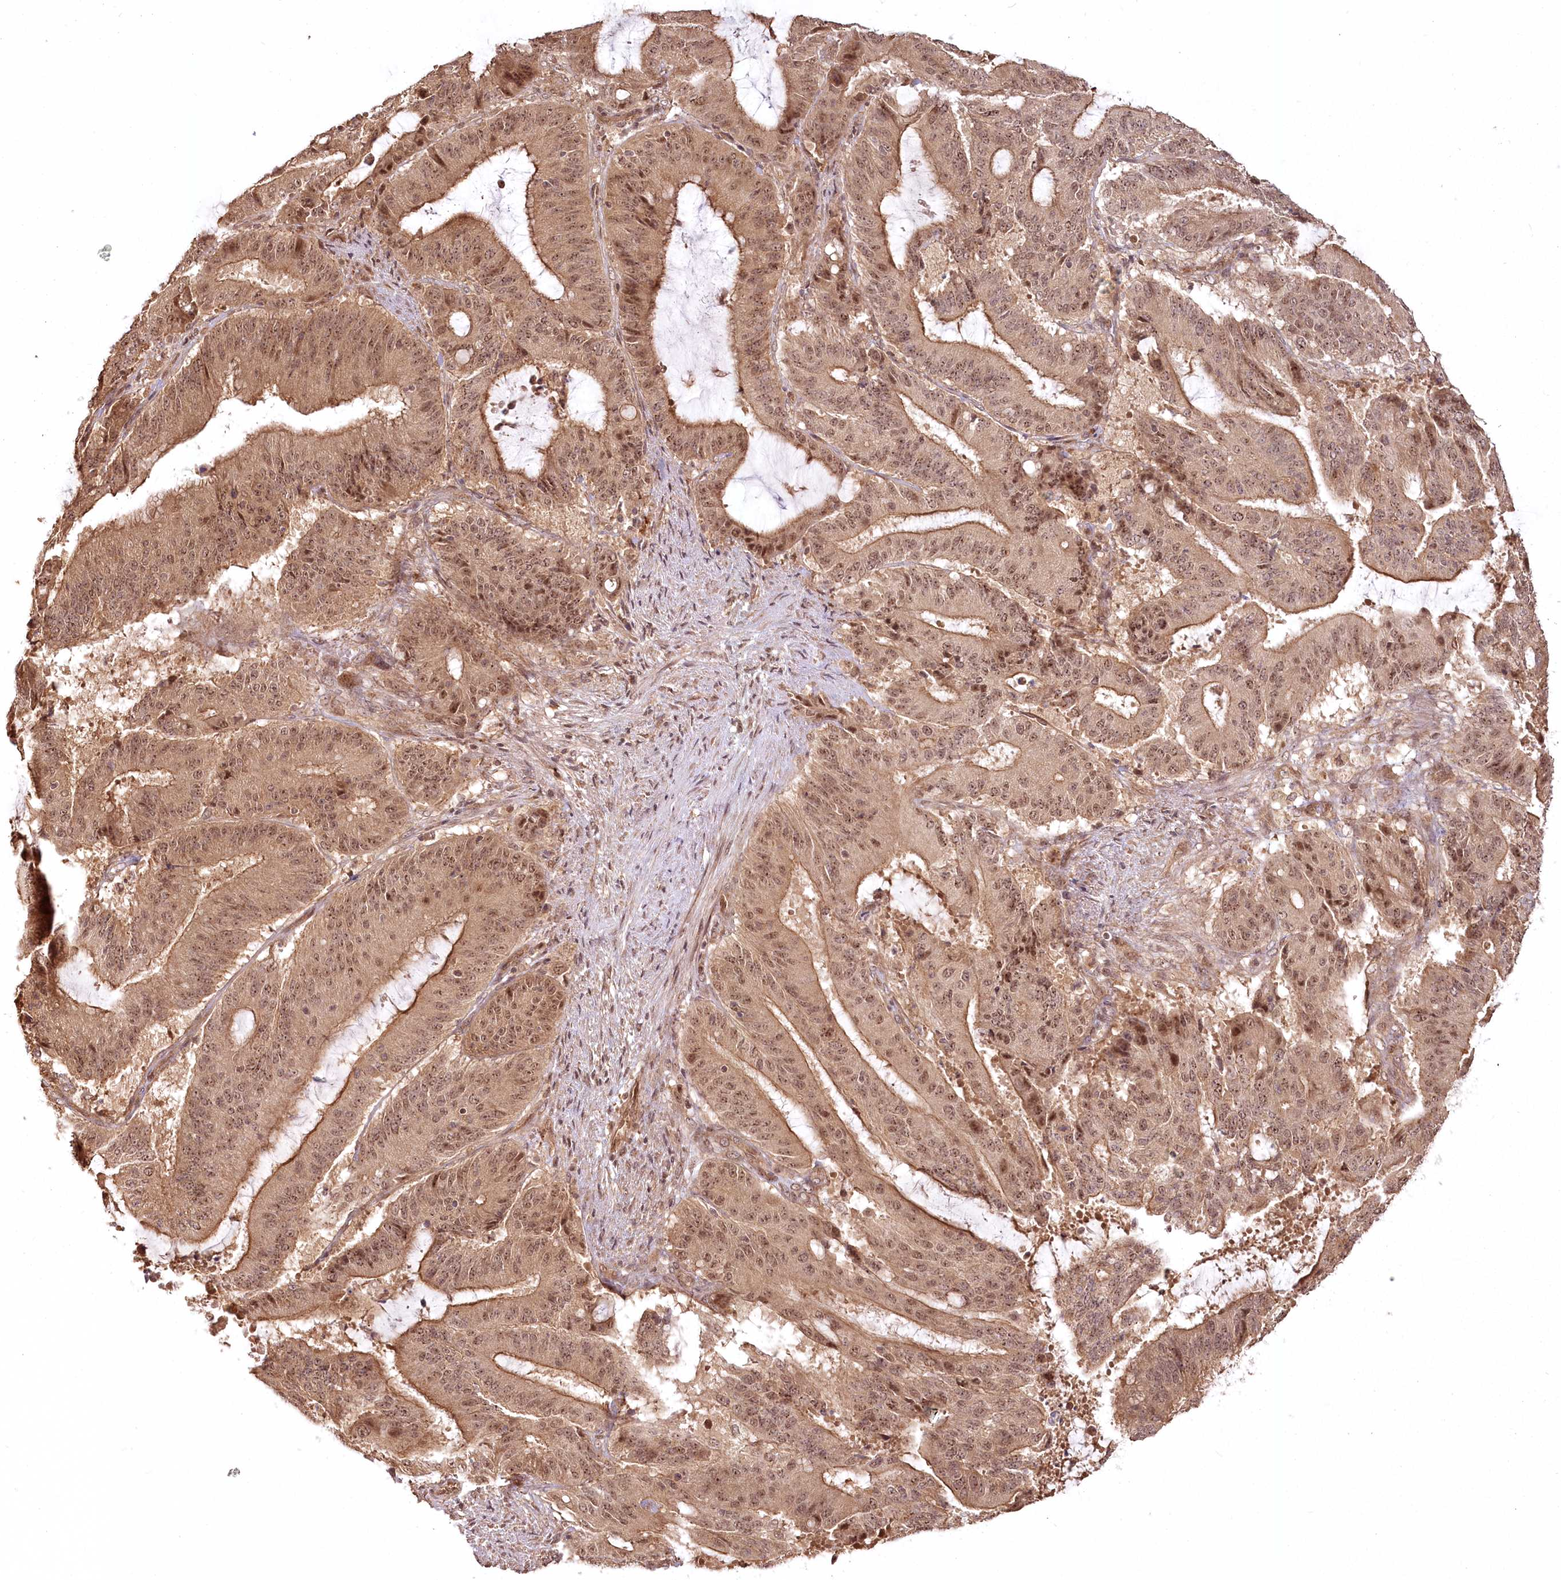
{"staining": {"intensity": "moderate", "quantity": ">75%", "location": "cytoplasmic/membranous,nuclear"}, "tissue": "liver cancer", "cell_type": "Tumor cells", "image_type": "cancer", "snomed": [{"axis": "morphology", "description": "Normal tissue, NOS"}, {"axis": "morphology", "description": "Cholangiocarcinoma"}, {"axis": "topography", "description": "Liver"}, {"axis": "topography", "description": "Peripheral nerve tissue"}], "caption": "Moderate cytoplasmic/membranous and nuclear positivity for a protein is identified in about >75% of tumor cells of liver cancer using IHC.", "gene": "R3HDM2", "patient": {"sex": "female", "age": 73}}